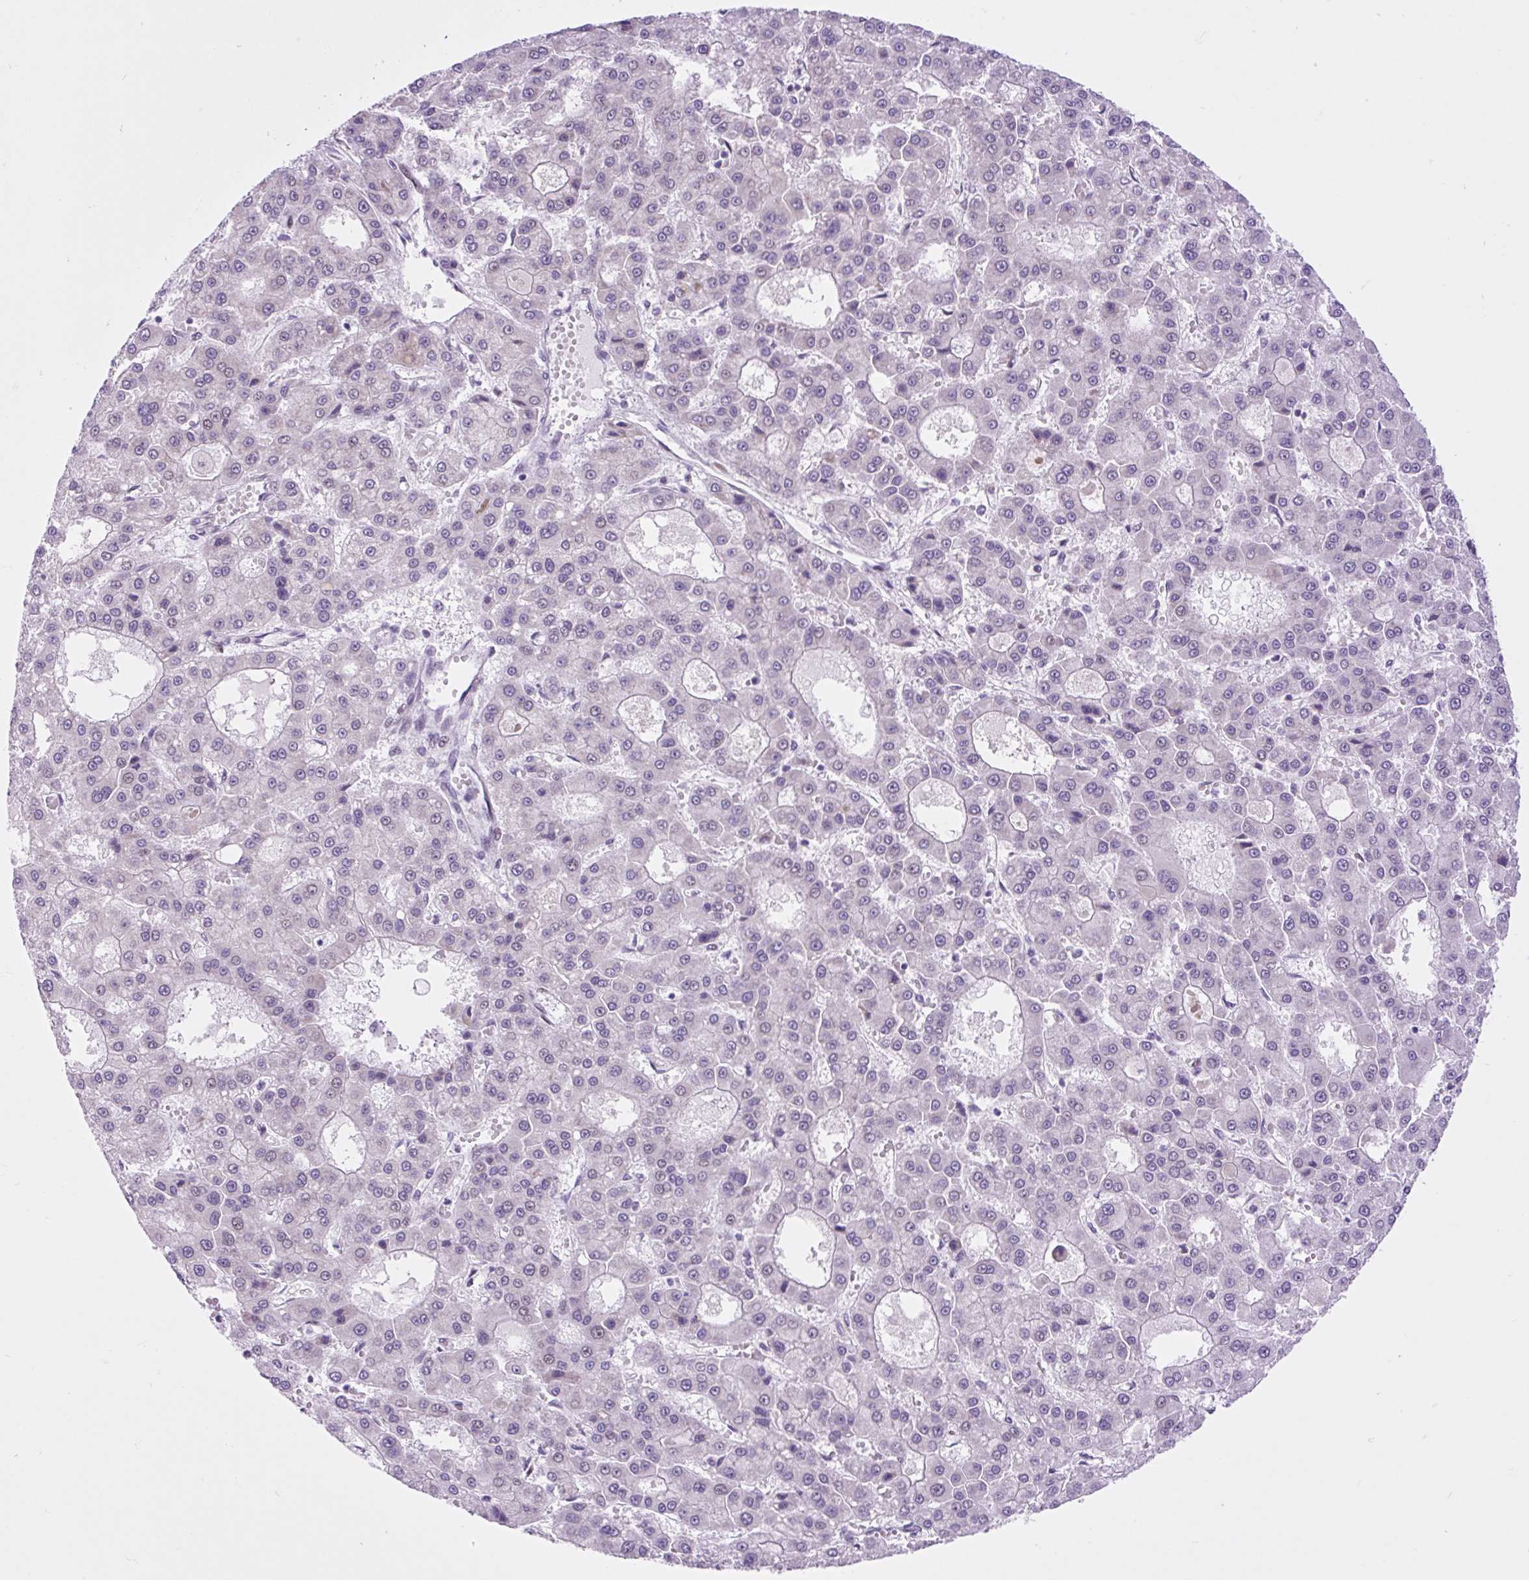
{"staining": {"intensity": "negative", "quantity": "none", "location": "none"}, "tissue": "liver cancer", "cell_type": "Tumor cells", "image_type": "cancer", "snomed": [{"axis": "morphology", "description": "Carcinoma, Hepatocellular, NOS"}, {"axis": "topography", "description": "Liver"}], "caption": "This is an IHC micrograph of hepatocellular carcinoma (liver). There is no expression in tumor cells.", "gene": "CLK2", "patient": {"sex": "male", "age": 70}}